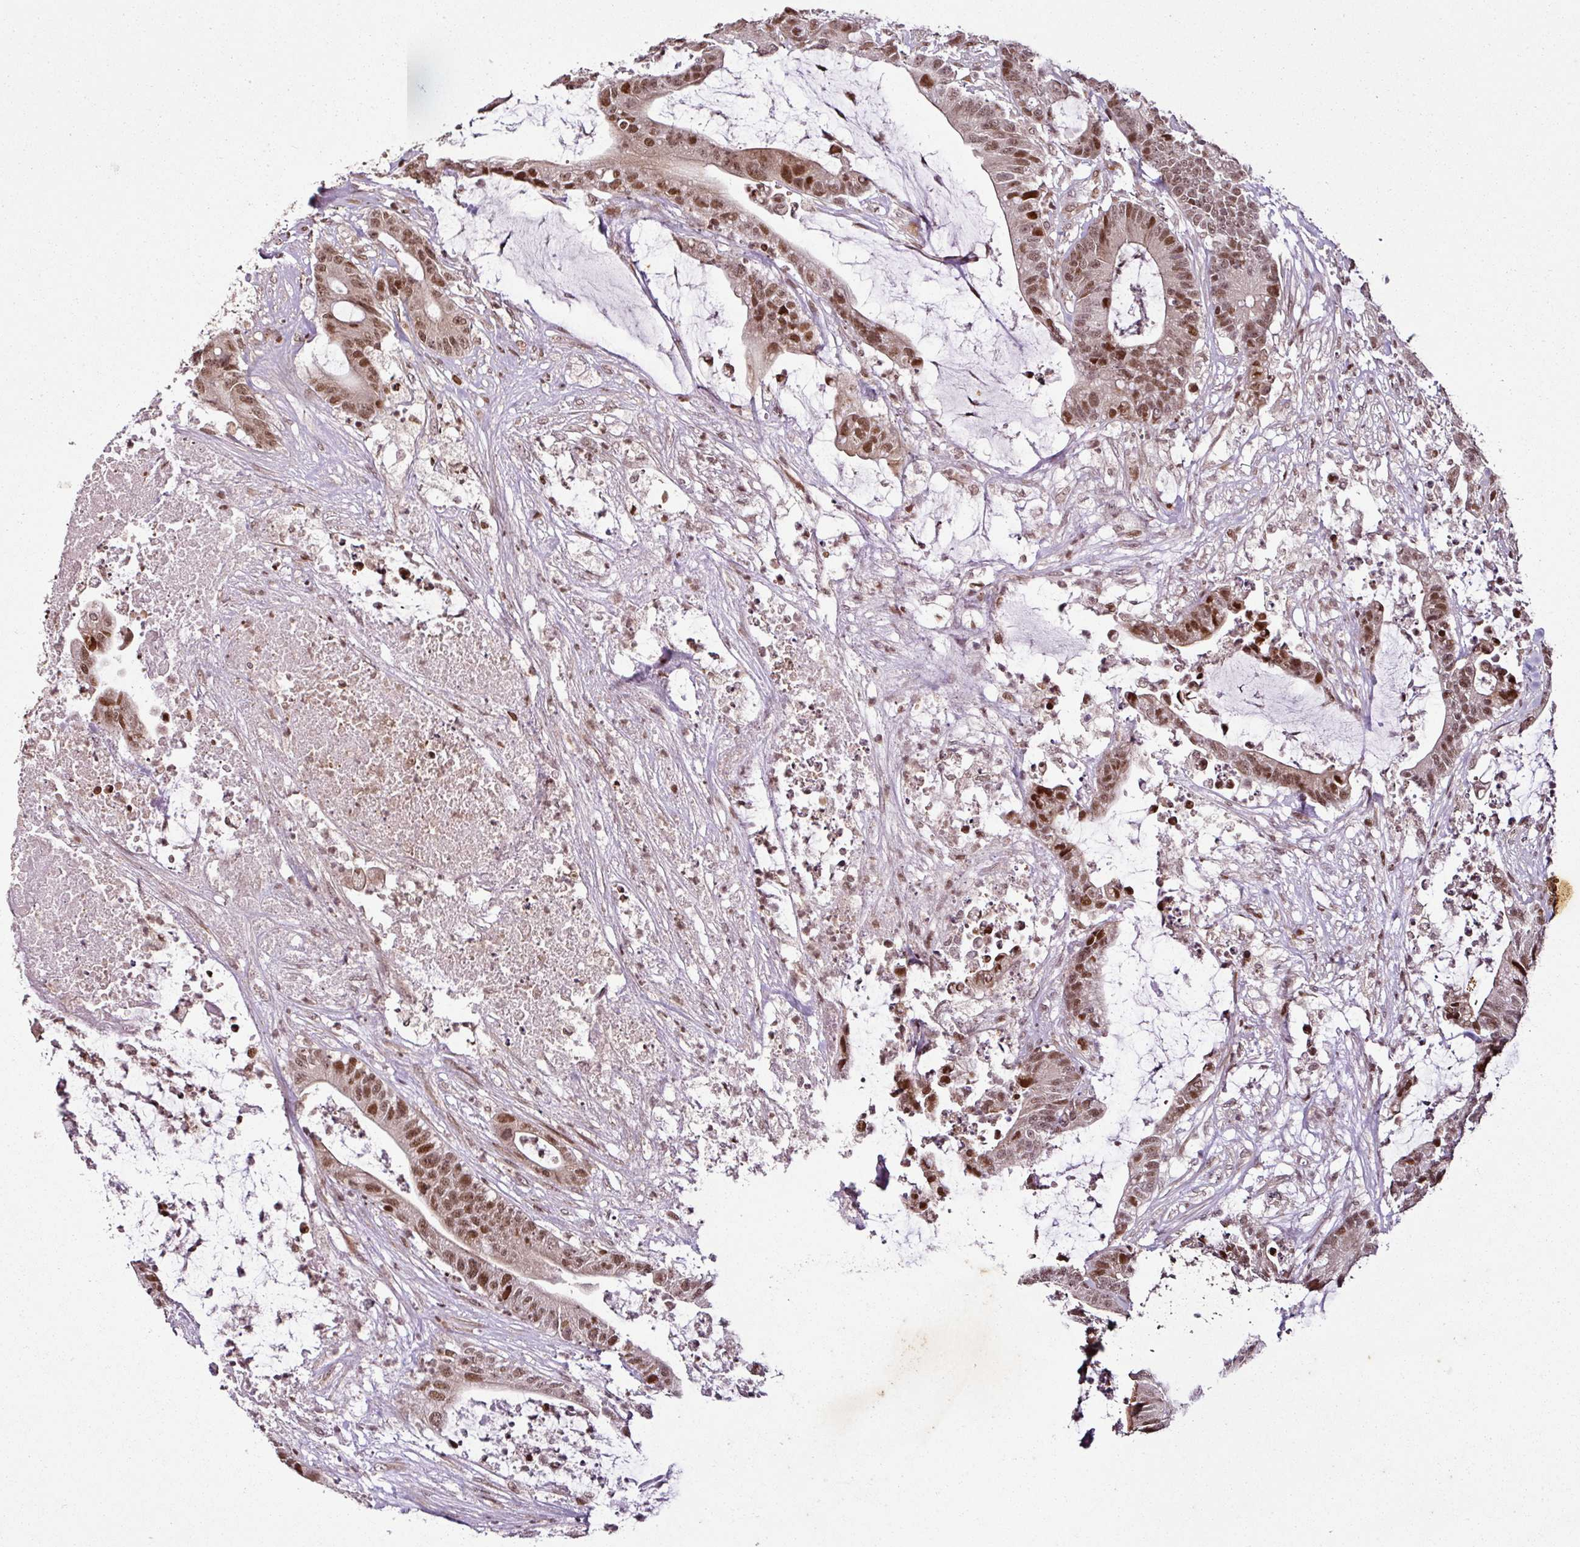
{"staining": {"intensity": "moderate", "quantity": "25%-75%", "location": "cytoplasmic/membranous,nuclear"}, "tissue": "colorectal cancer", "cell_type": "Tumor cells", "image_type": "cancer", "snomed": [{"axis": "morphology", "description": "Adenocarcinoma, NOS"}, {"axis": "topography", "description": "Colon"}], "caption": "Colorectal cancer (adenocarcinoma) tissue exhibits moderate cytoplasmic/membranous and nuclear staining in about 25%-75% of tumor cells (DAB (3,3'-diaminobenzidine) IHC, brown staining for protein, blue staining for nuclei).", "gene": "COPRS", "patient": {"sex": "female", "age": 84}}